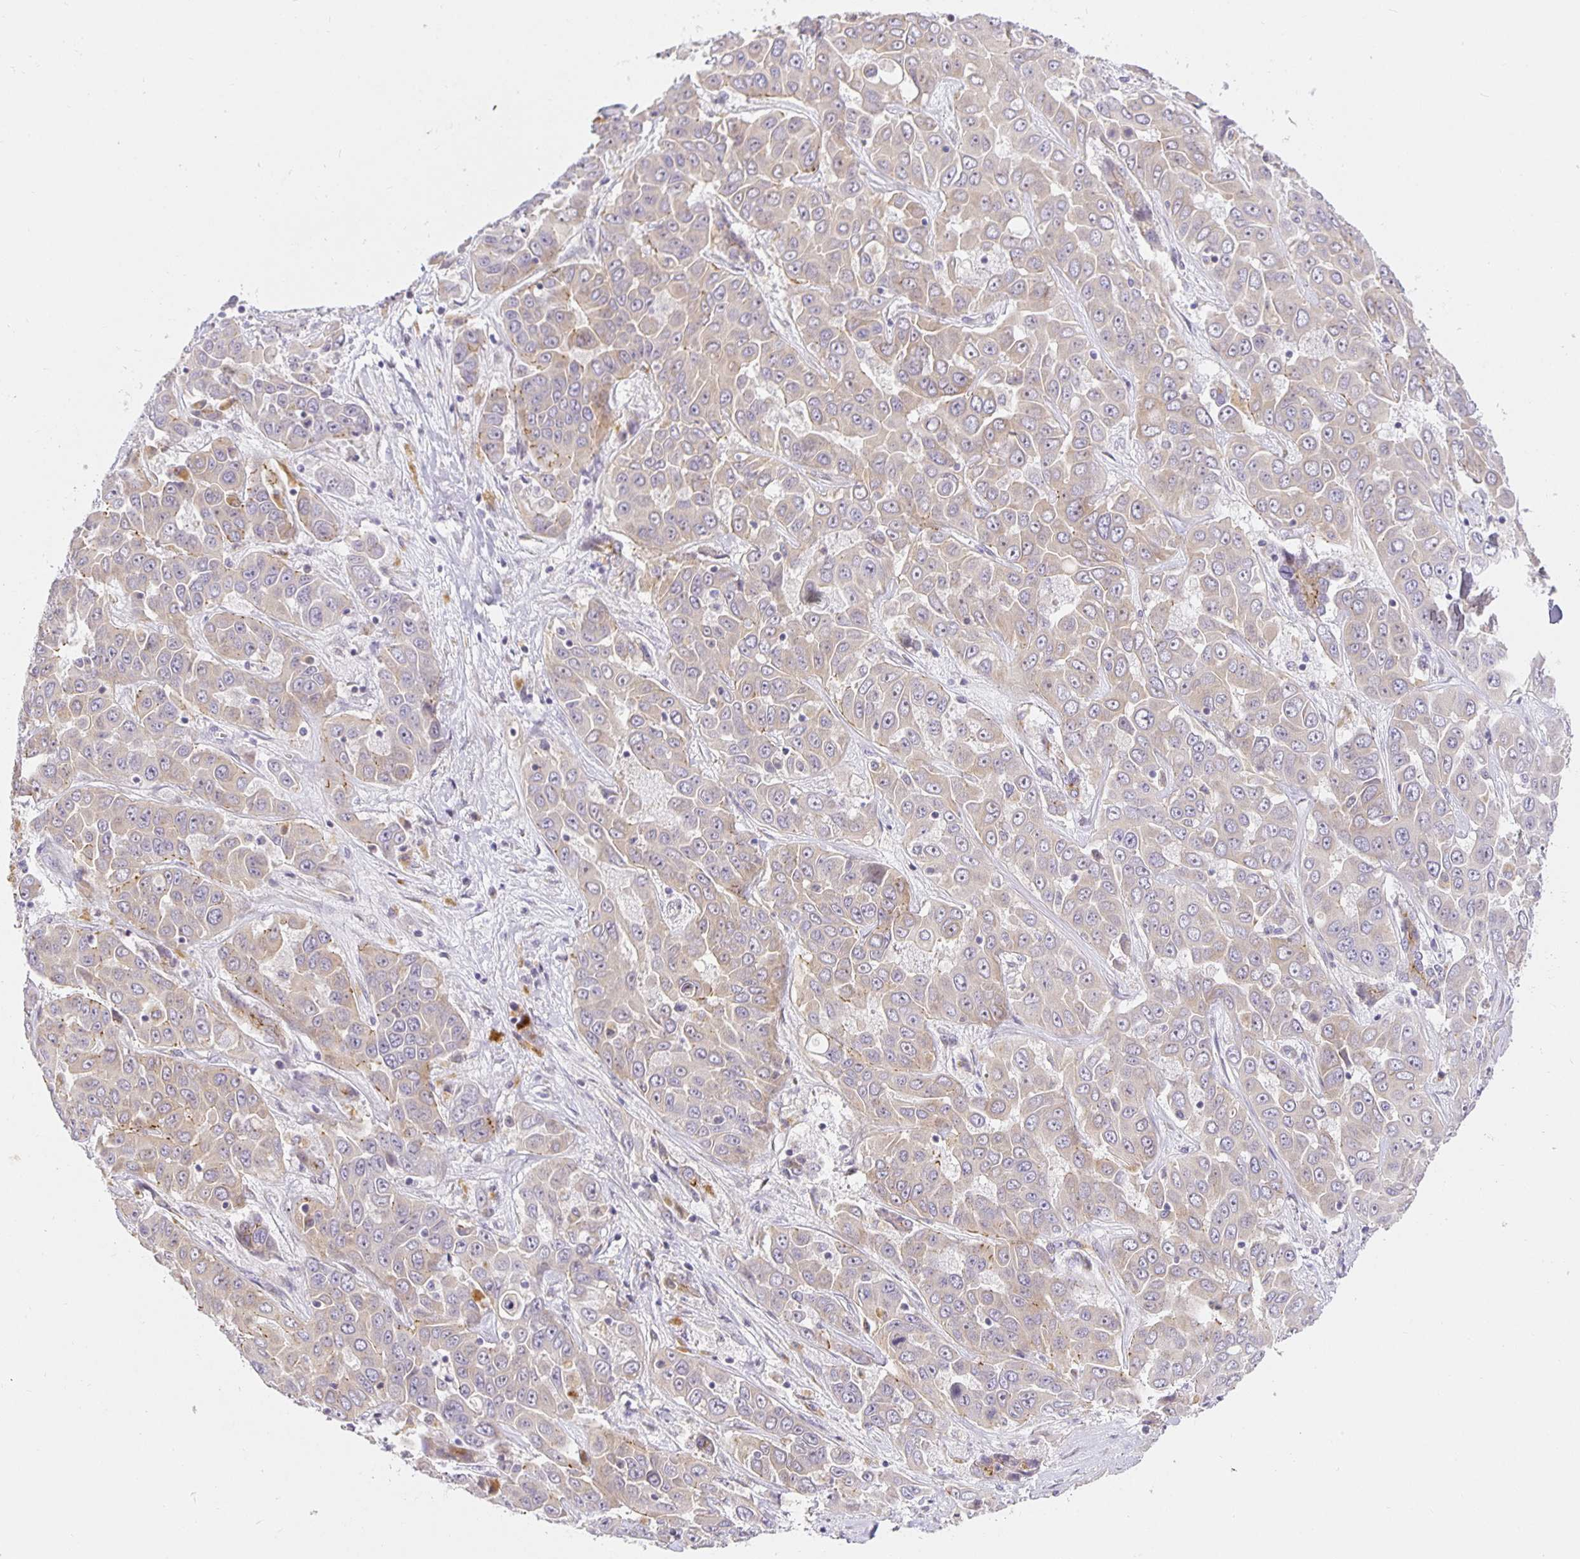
{"staining": {"intensity": "weak", "quantity": "<25%", "location": "cytoplasmic/membranous"}, "tissue": "liver cancer", "cell_type": "Tumor cells", "image_type": "cancer", "snomed": [{"axis": "morphology", "description": "Cholangiocarcinoma"}, {"axis": "topography", "description": "Liver"}], "caption": "The photomicrograph exhibits no staining of tumor cells in liver cholangiocarcinoma.", "gene": "TJP3", "patient": {"sex": "female", "age": 52}}